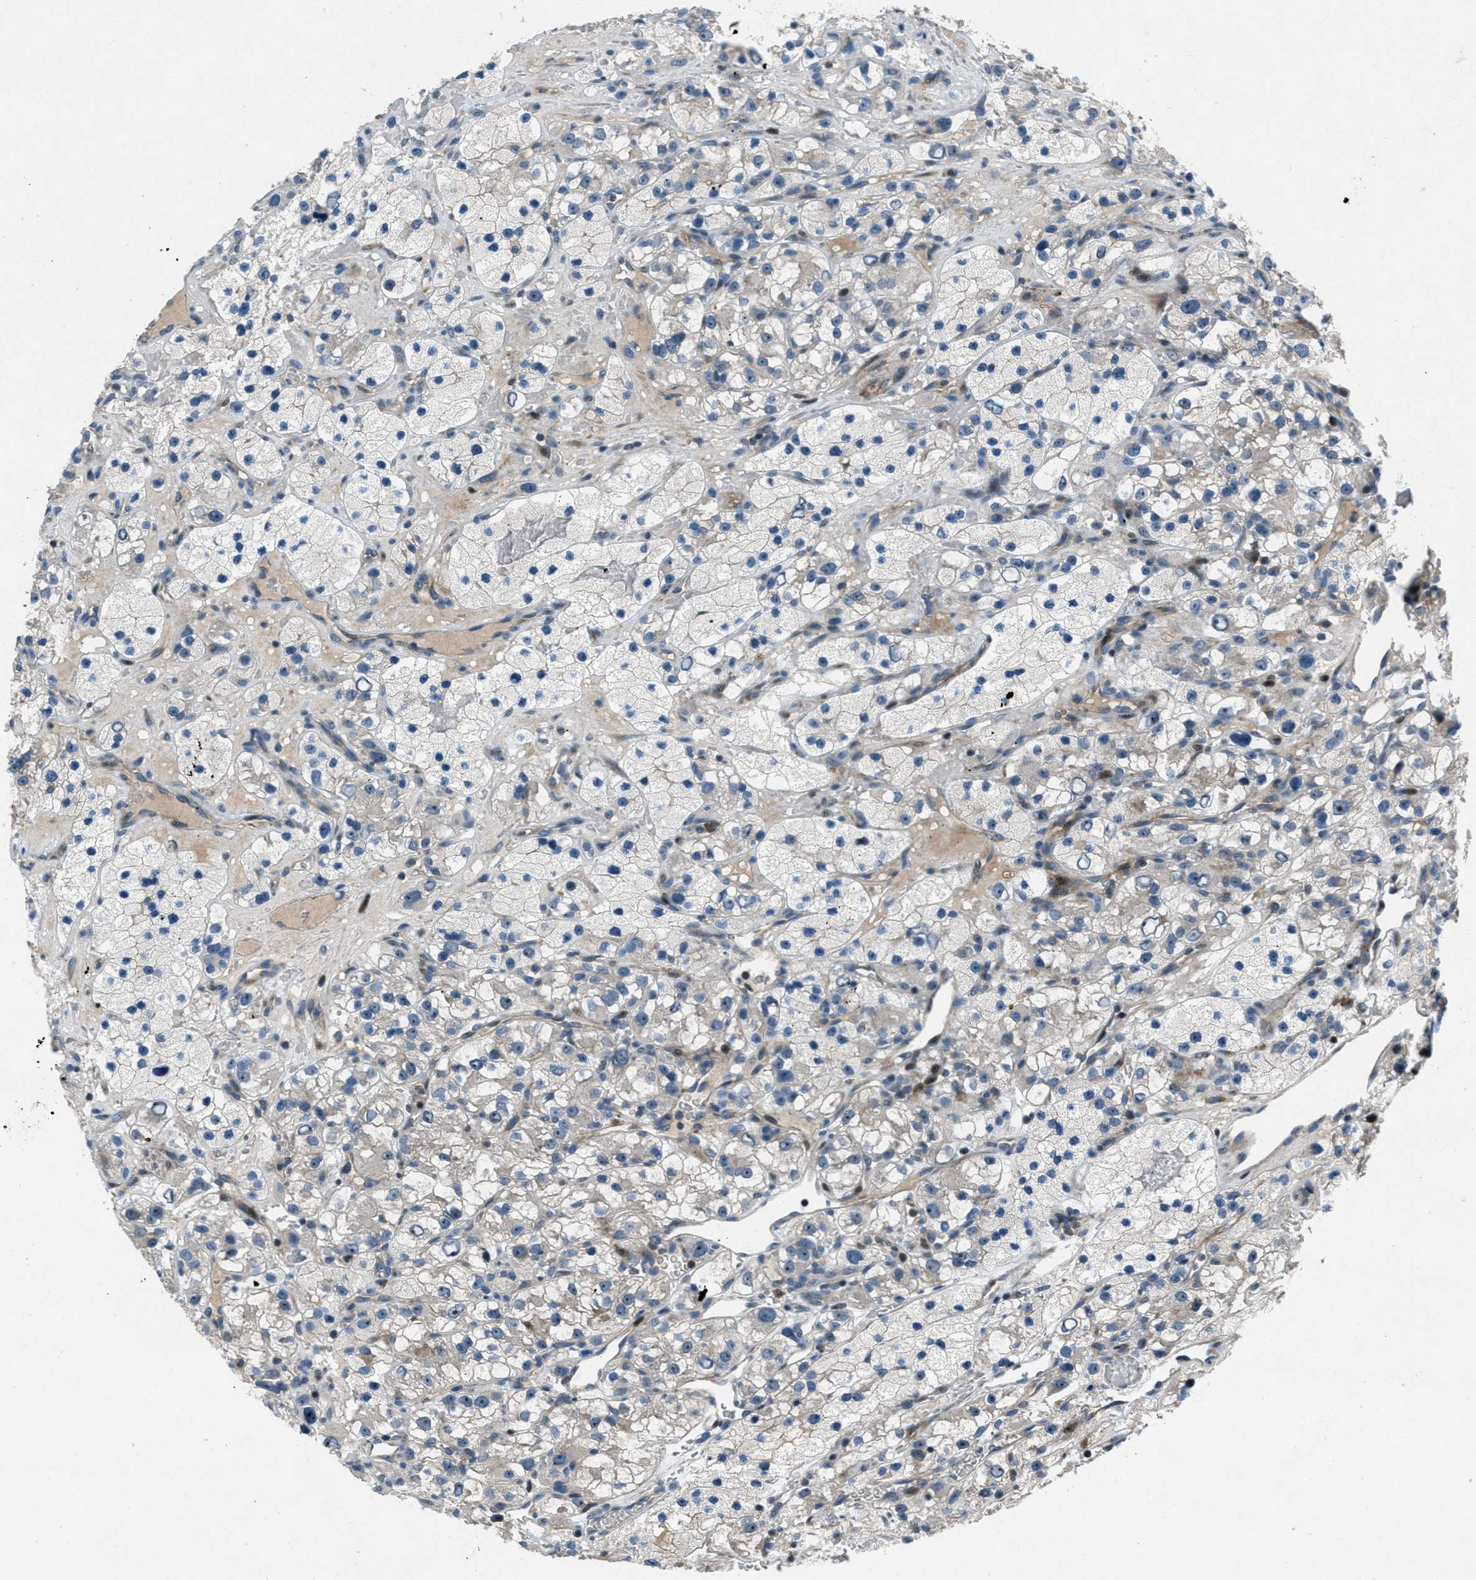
{"staining": {"intensity": "negative", "quantity": "none", "location": "none"}, "tissue": "renal cancer", "cell_type": "Tumor cells", "image_type": "cancer", "snomed": [{"axis": "morphology", "description": "Adenocarcinoma, NOS"}, {"axis": "topography", "description": "Kidney"}], "caption": "Tumor cells are negative for brown protein staining in renal cancer.", "gene": "CLEC2D", "patient": {"sex": "female", "age": 57}}